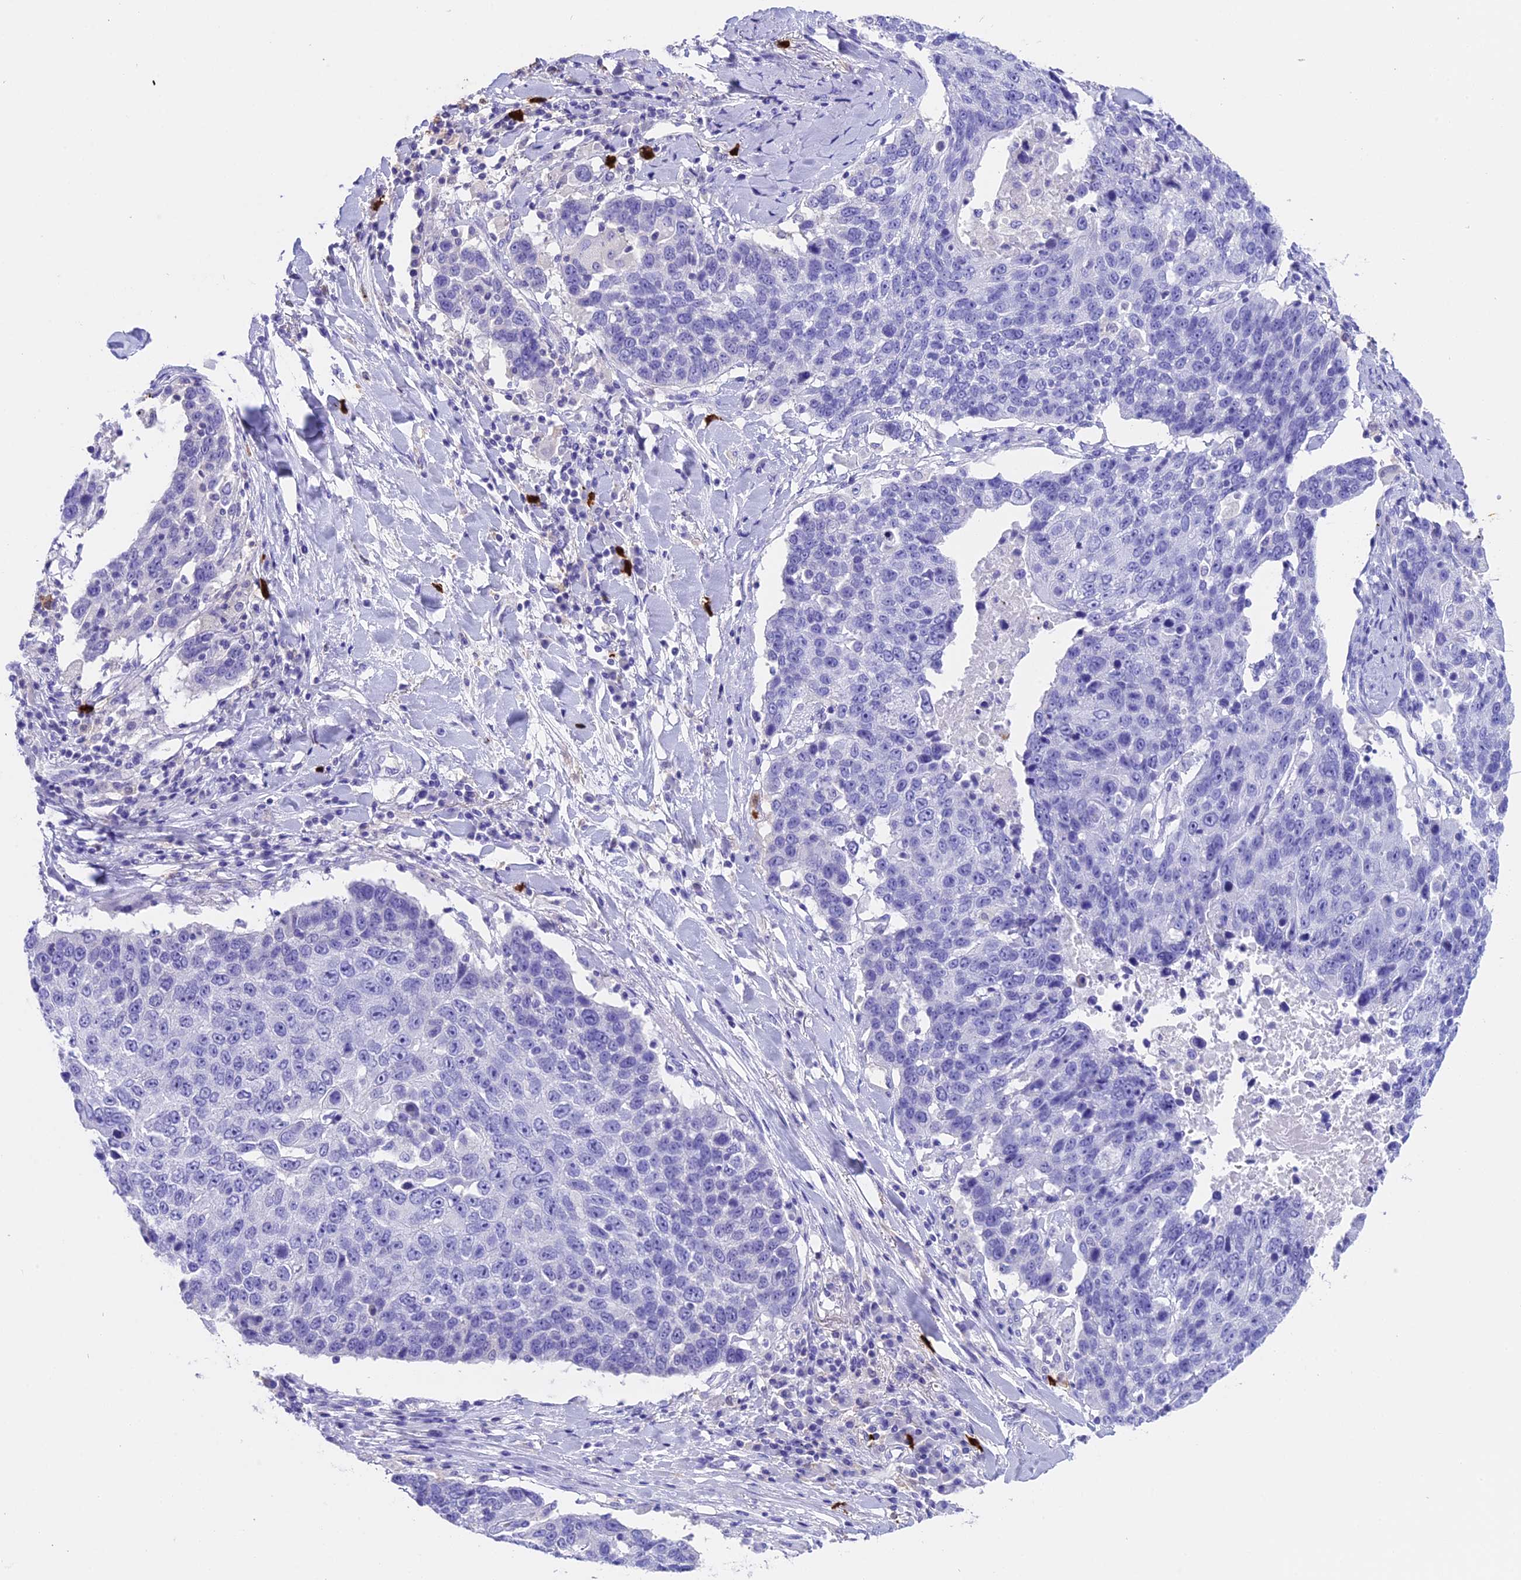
{"staining": {"intensity": "negative", "quantity": "none", "location": "none"}, "tissue": "lung cancer", "cell_type": "Tumor cells", "image_type": "cancer", "snomed": [{"axis": "morphology", "description": "Squamous cell carcinoma, NOS"}, {"axis": "topography", "description": "Lung"}], "caption": "Image shows no significant protein expression in tumor cells of lung cancer. The staining was performed using DAB (3,3'-diaminobenzidine) to visualize the protein expression in brown, while the nuclei were stained in blue with hematoxylin (Magnification: 20x).", "gene": "CLC", "patient": {"sex": "male", "age": 66}}